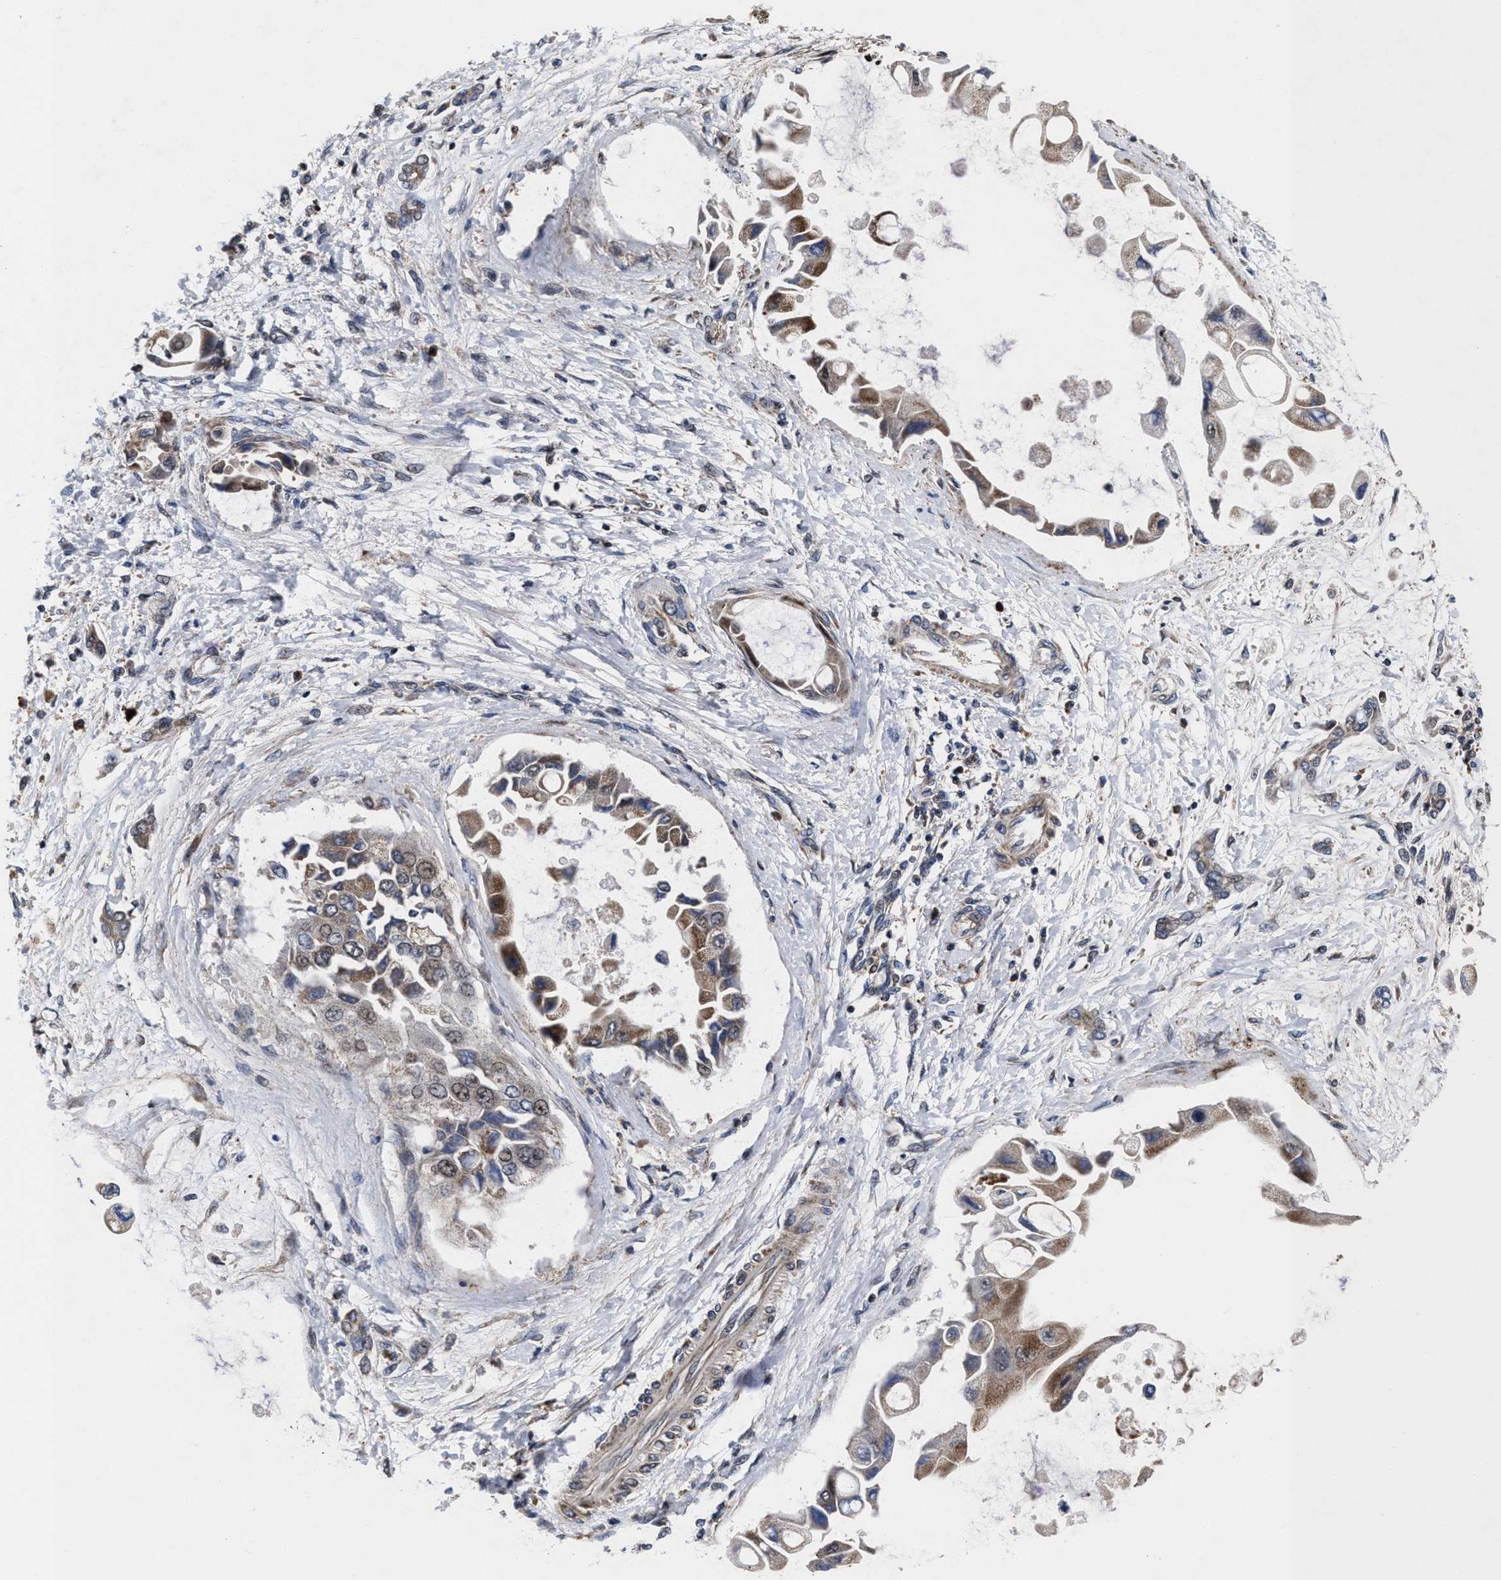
{"staining": {"intensity": "moderate", "quantity": ">75%", "location": "cytoplasmic/membranous"}, "tissue": "liver cancer", "cell_type": "Tumor cells", "image_type": "cancer", "snomed": [{"axis": "morphology", "description": "Cholangiocarcinoma"}, {"axis": "topography", "description": "Liver"}], "caption": "Immunohistochemistry of cholangiocarcinoma (liver) demonstrates medium levels of moderate cytoplasmic/membranous positivity in about >75% of tumor cells.", "gene": "MRPL50", "patient": {"sex": "male", "age": 50}}